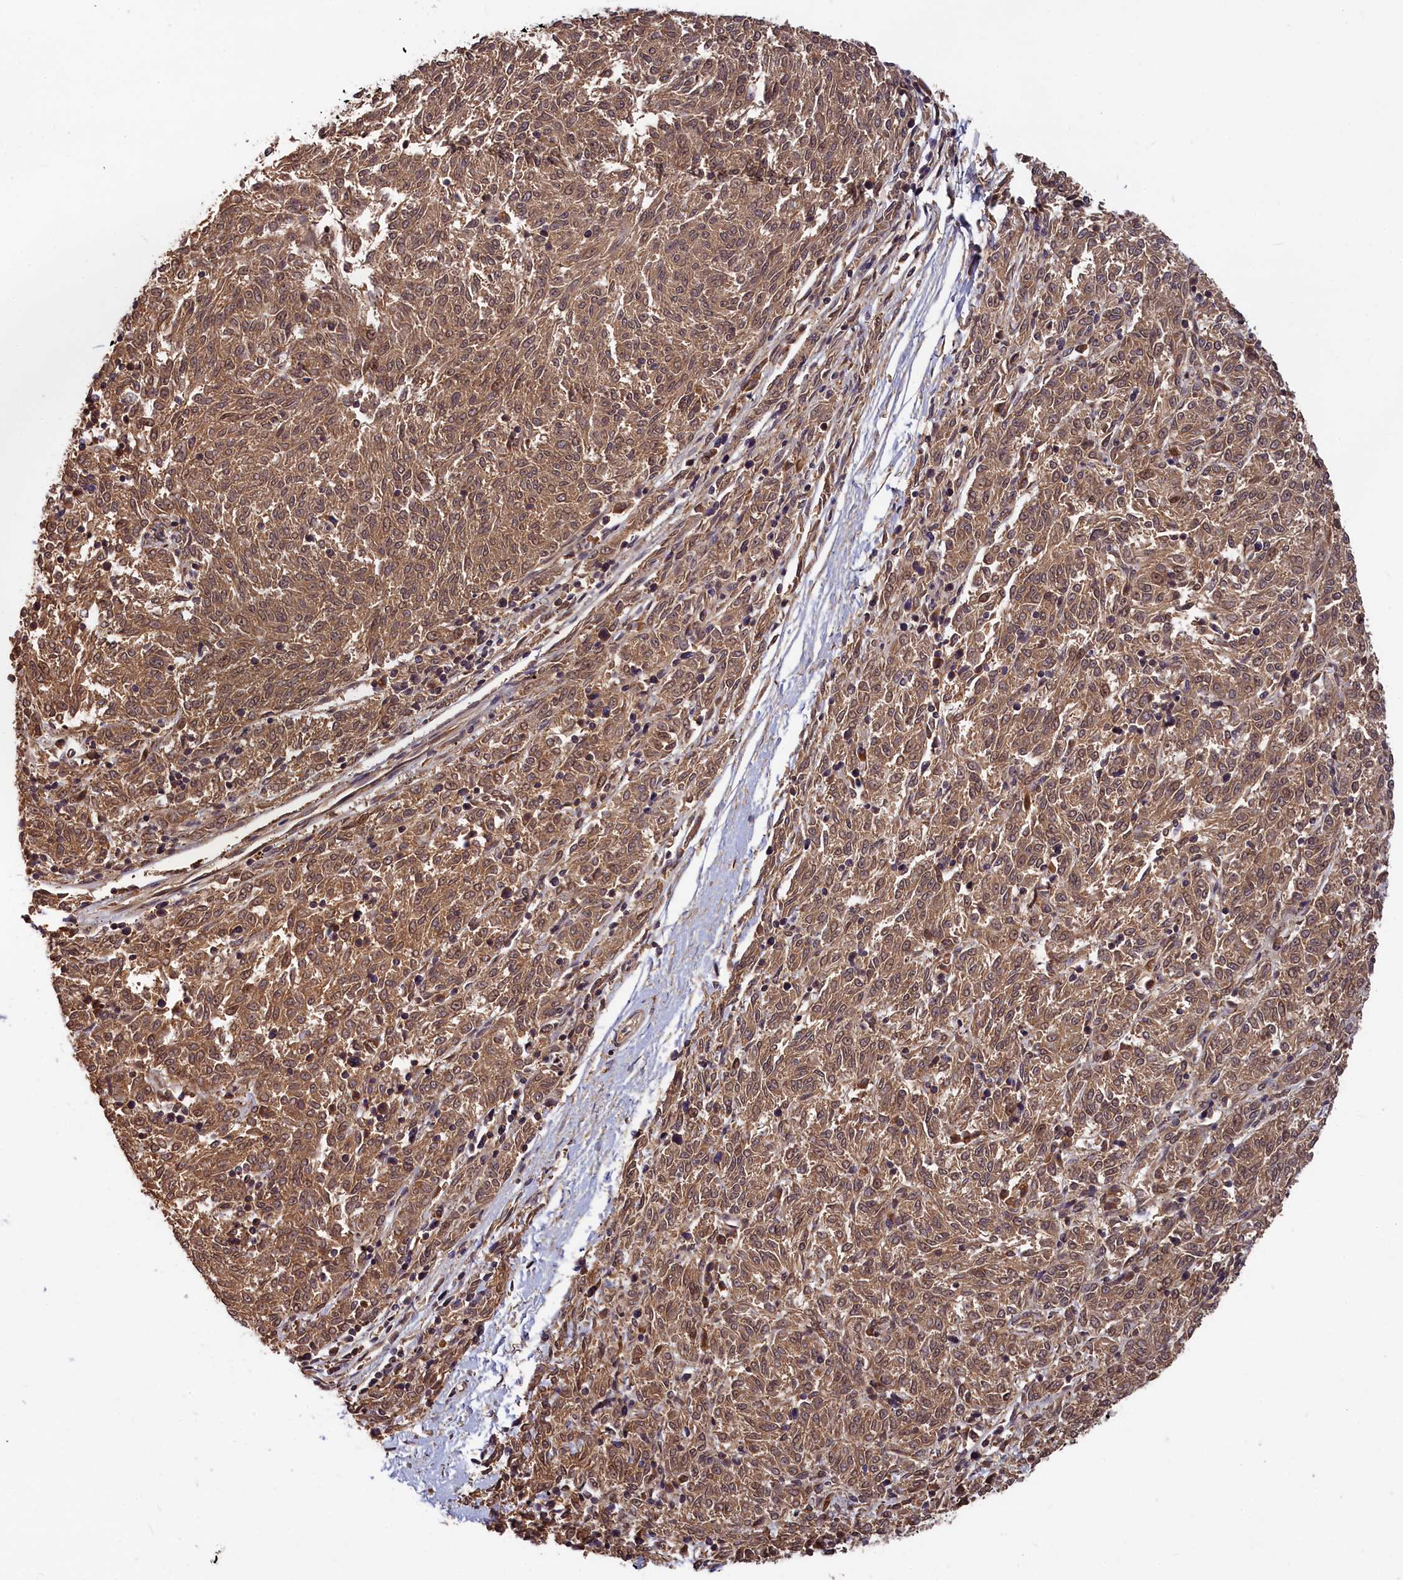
{"staining": {"intensity": "strong", "quantity": ">75%", "location": "cytoplasmic/membranous"}, "tissue": "melanoma", "cell_type": "Tumor cells", "image_type": "cancer", "snomed": [{"axis": "morphology", "description": "Malignant melanoma, NOS"}, {"axis": "topography", "description": "Skin"}], "caption": "Immunohistochemical staining of melanoma shows high levels of strong cytoplasmic/membranous expression in about >75% of tumor cells. Nuclei are stained in blue.", "gene": "ITIH1", "patient": {"sex": "female", "age": 72}}